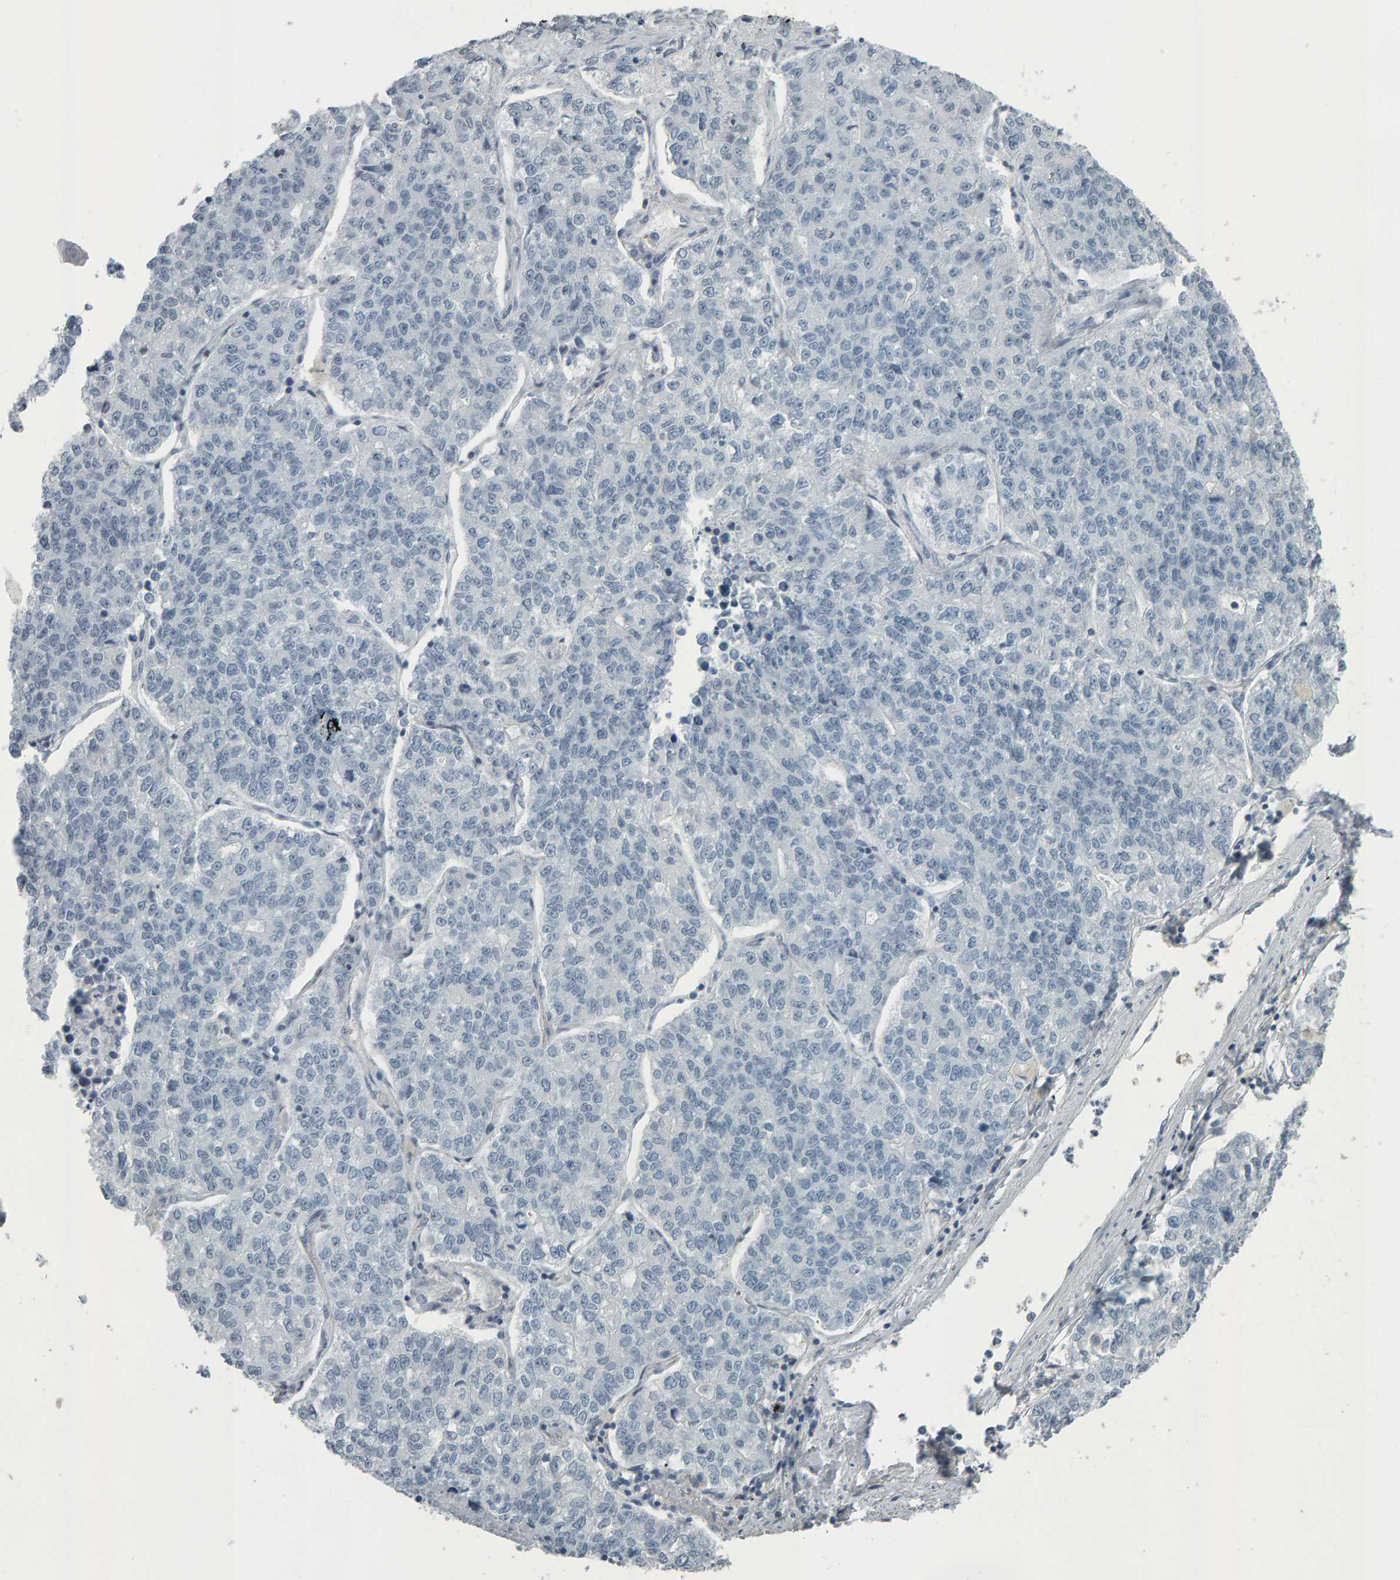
{"staining": {"intensity": "negative", "quantity": "none", "location": "none"}, "tissue": "lung cancer", "cell_type": "Tumor cells", "image_type": "cancer", "snomed": [{"axis": "morphology", "description": "Adenocarcinoma, NOS"}, {"axis": "topography", "description": "Lung"}], "caption": "Tumor cells are negative for brown protein staining in lung cancer.", "gene": "PYY", "patient": {"sex": "male", "age": 49}}